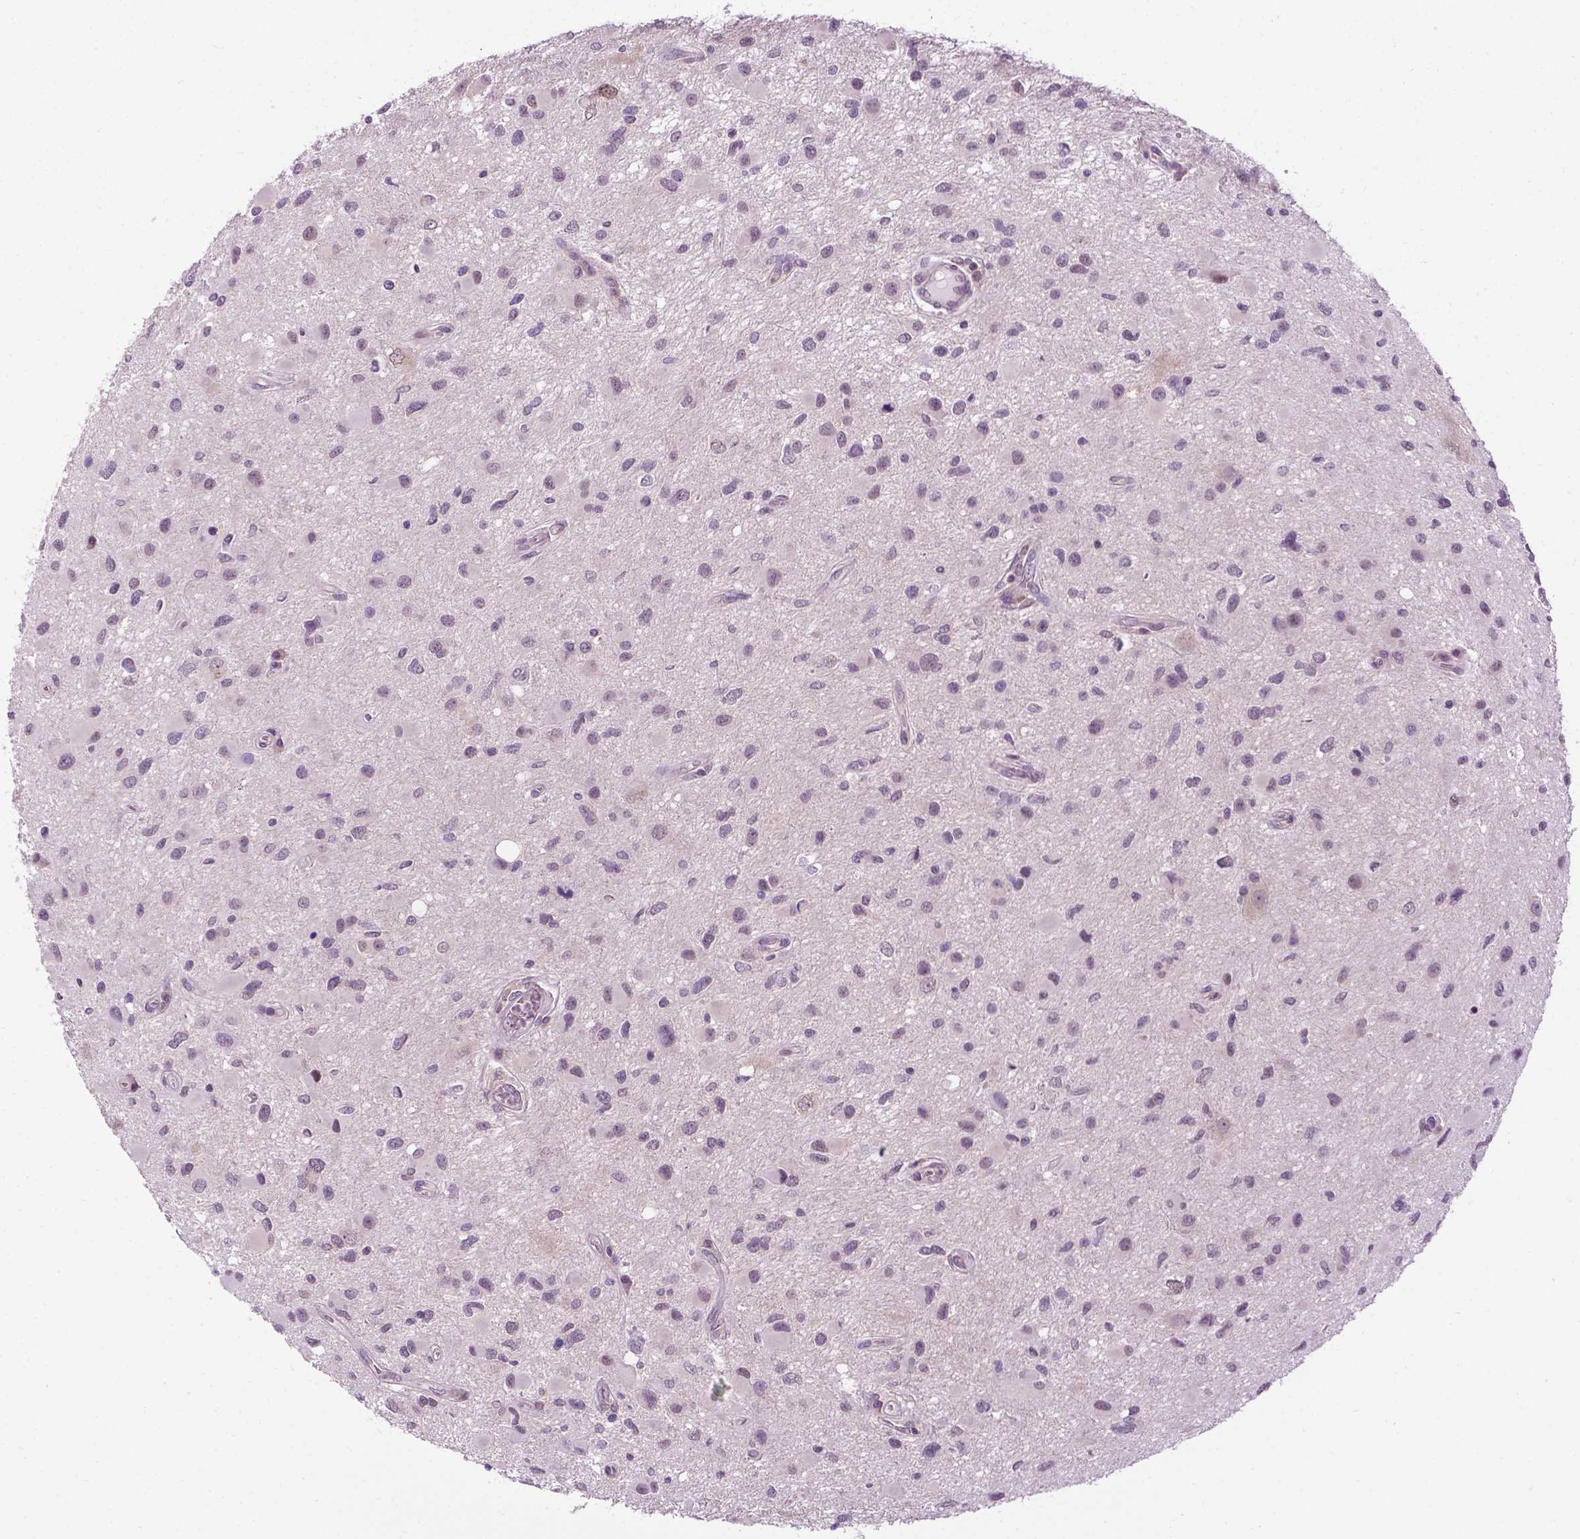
{"staining": {"intensity": "negative", "quantity": "none", "location": "none"}, "tissue": "glioma", "cell_type": "Tumor cells", "image_type": "cancer", "snomed": [{"axis": "morphology", "description": "Glioma, malignant, Low grade"}, {"axis": "topography", "description": "Brain"}], "caption": "Tumor cells show no significant protein staining in malignant glioma (low-grade).", "gene": "DENND4A", "patient": {"sex": "female", "age": 32}}